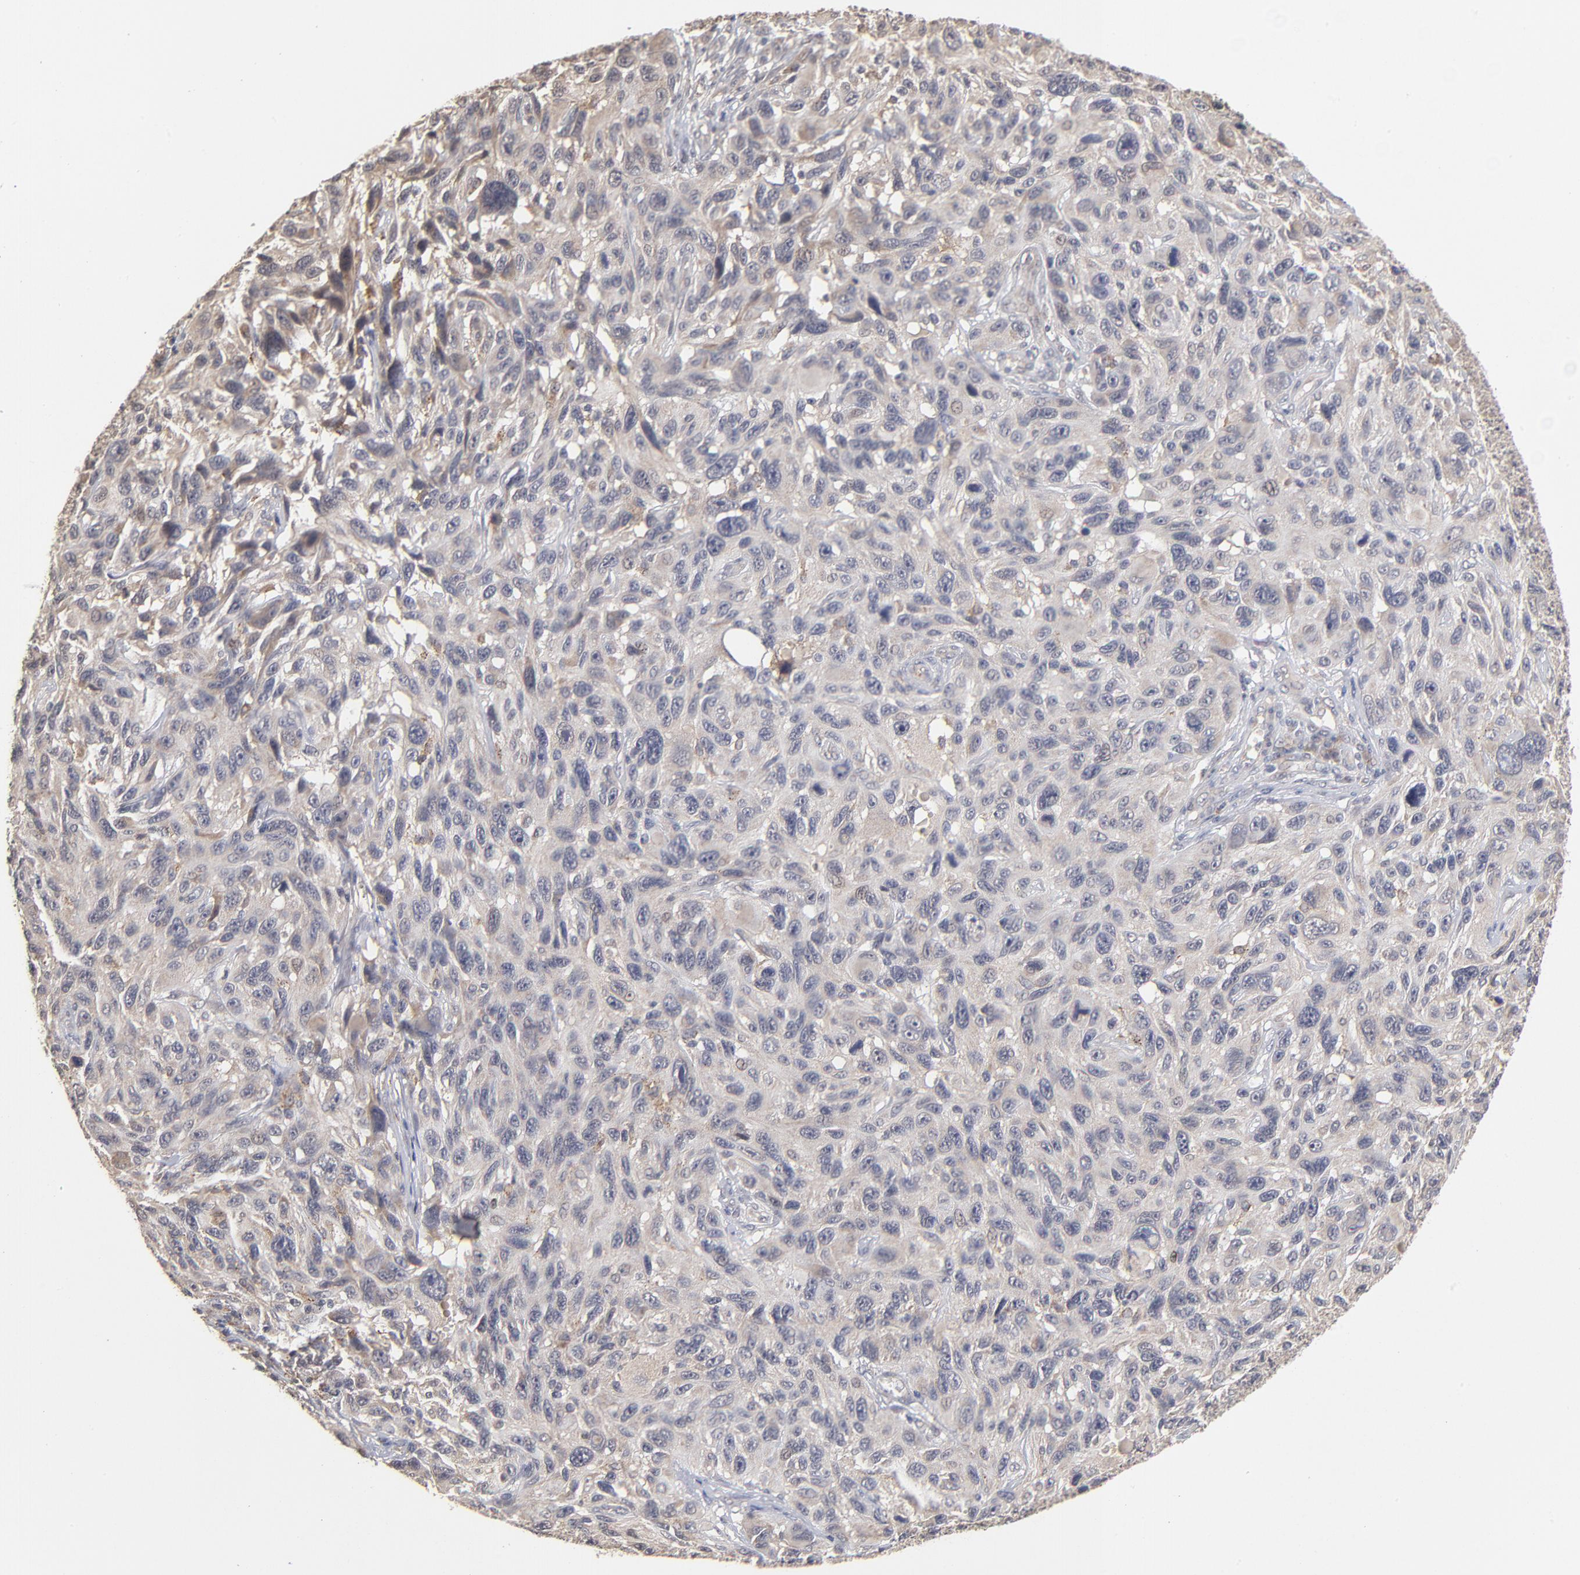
{"staining": {"intensity": "weak", "quantity": "<25%", "location": "cytoplasmic/membranous"}, "tissue": "melanoma", "cell_type": "Tumor cells", "image_type": "cancer", "snomed": [{"axis": "morphology", "description": "Malignant melanoma, NOS"}, {"axis": "topography", "description": "Skin"}], "caption": "The photomicrograph displays no significant positivity in tumor cells of melanoma. The staining was performed using DAB to visualize the protein expression in brown, while the nuclei were stained in blue with hematoxylin (Magnification: 20x).", "gene": "ASB8", "patient": {"sex": "male", "age": 53}}